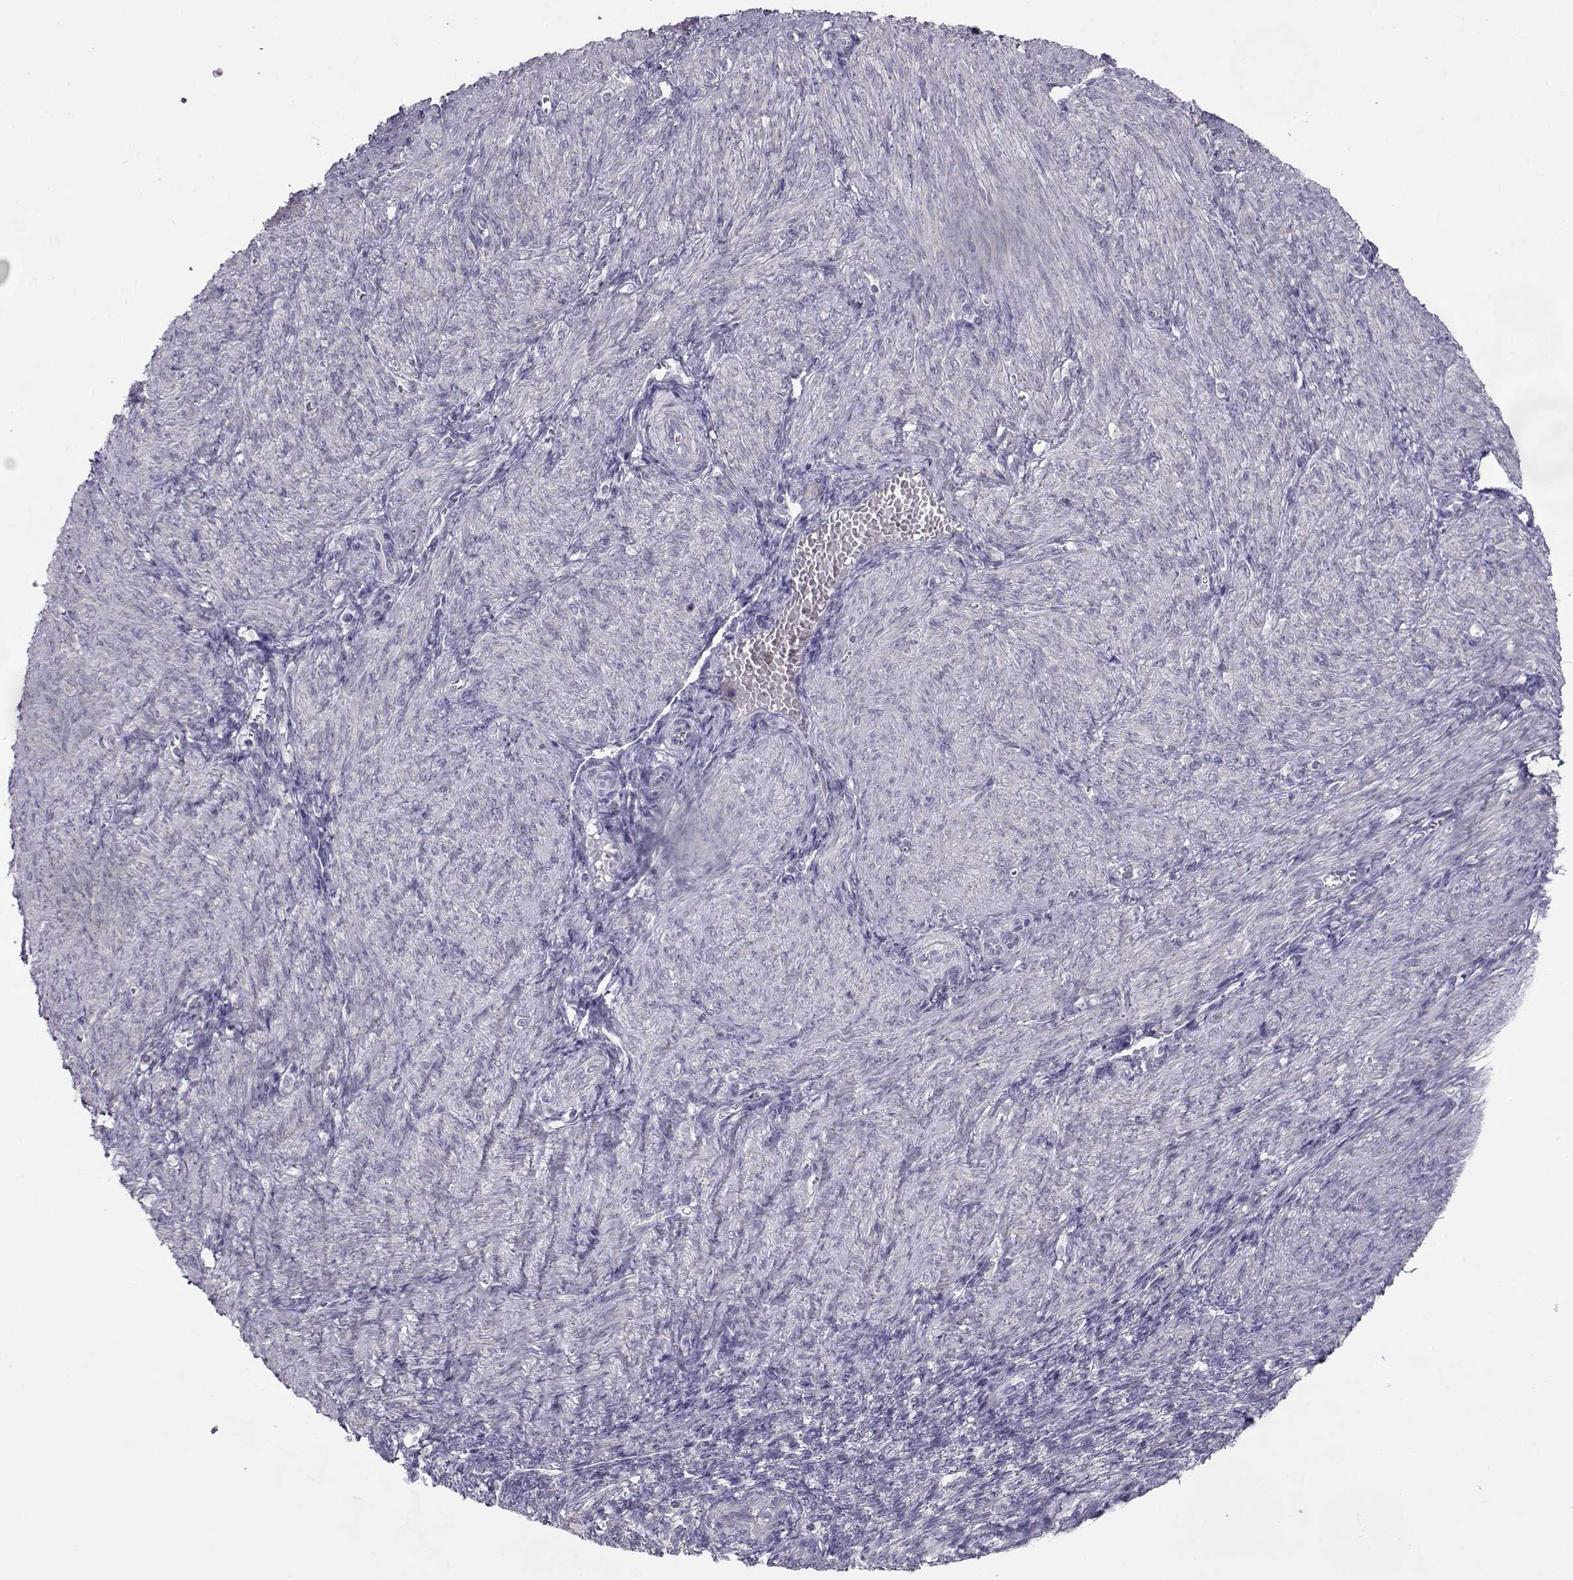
{"staining": {"intensity": "negative", "quantity": "none", "location": "none"}, "tissue": "endometrium", "cell_type": "Cells in endometrial stroma", "image_type": "normal", "snomed": [{"axis": "morphology", "description": "Normal tissue, NOS"}, {"axis": "topography", "description": "Endometrium"}], "caption": "There is no significant positivity in cells in endometrial stroma of endometrium. (DAB immunohistochemistry (IHC), high magnification).", "gene": "GRK1", "patient": {"sex": "female", "age": 43}}